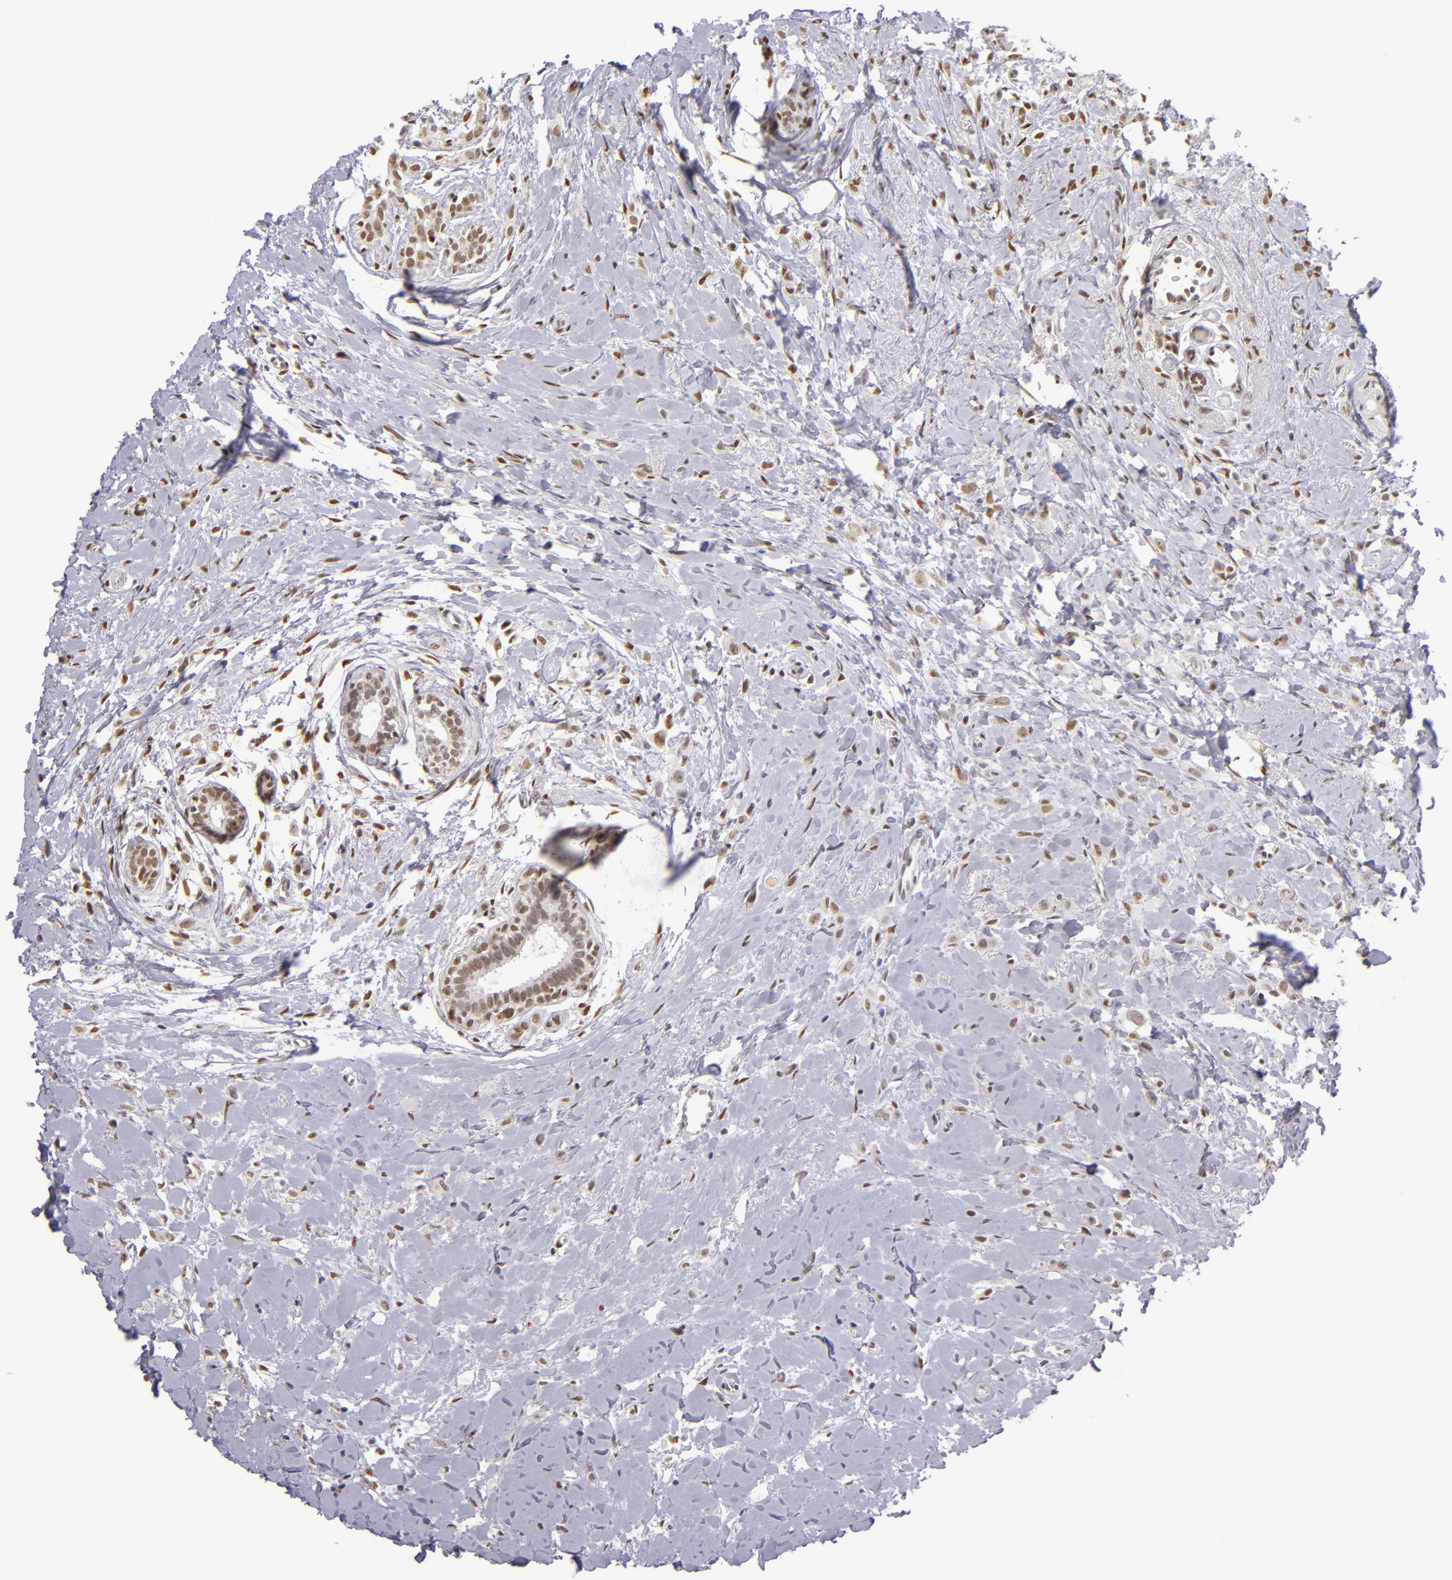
{"staining": {"intensity": "weak", "quantity": "25%-75%", "location": "nuclear"}, "tissue": "breast cancer", "cell_type": "Tumor cells", "image_type": "cancer", "snomed": [{"axis": "morphology", "description": "Lobular carcinoma"}, {"axis": "topography", "description": "Breast"}], "caption": "Protein positivity by immunohistochemistry (IHC) displays weak nuclear positivity in about 25%-75% of tumor cells in breast cancer.", "gene": "NCOR2", "patient": {"sex": "female", "age": 57}}